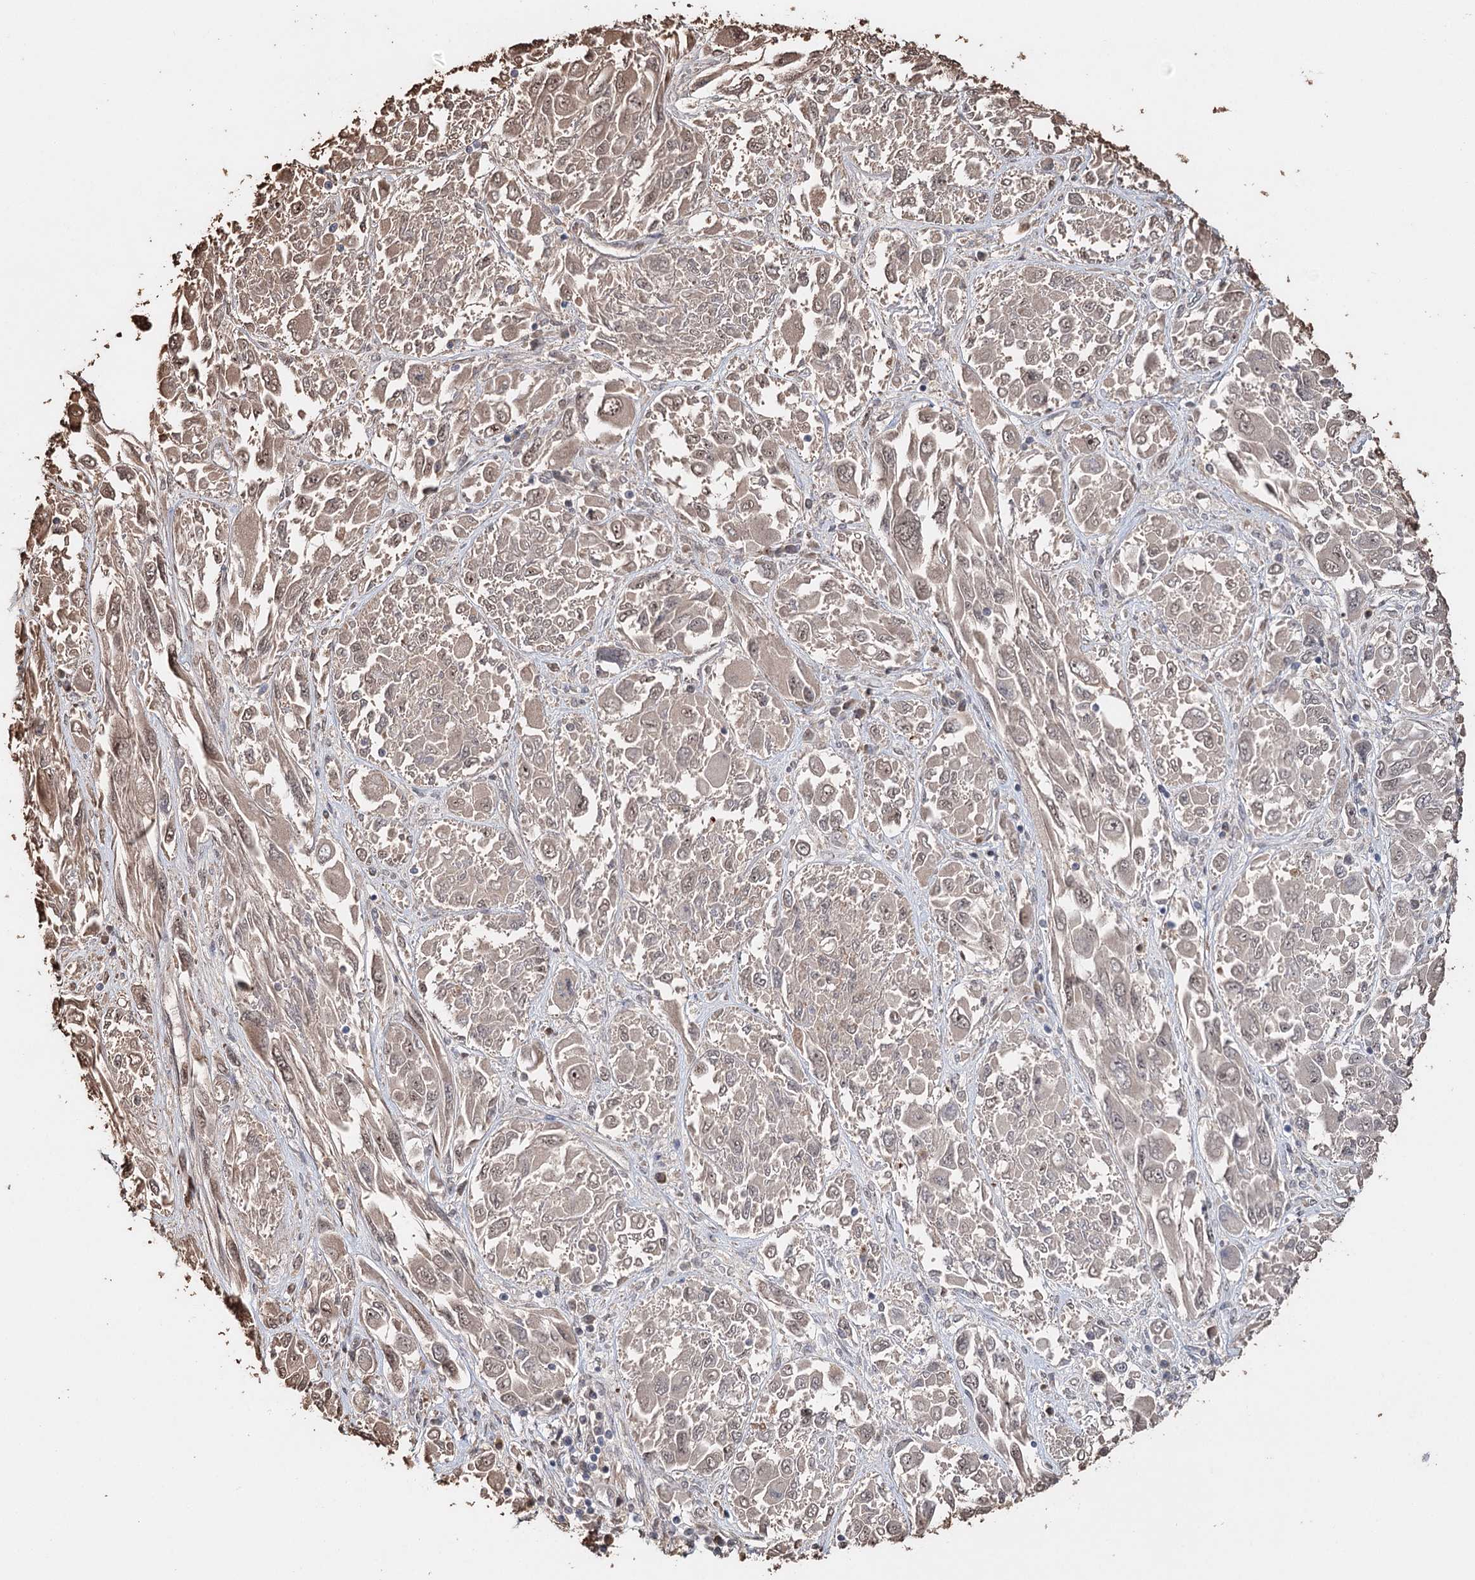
{"staining": {"intensity": "weak", "quantity": ">75%", "location": "cytoplasmic/membranous,nuclear"}, "tissue": "melanoma", "cell_type": "Tumor cells", "image_type": "cancer", "snomed": [{"axis": "morphology", "description": "Malignant melanoma, NOS"}, {"axis": "topography", "description": "Skin"}], "caption": "Tumor cells demonstrate weak cytoplasmic/membranous and nuclear staining in about >75% of cells in malignant melanoma. The staining was performed using DAB (3,3'-diaminobenzidine) to visualize the protein expression in brown, while the nuclei were stained in blue with hematoxylin (Magnification: 20x).", "gene": "SYVN1", "patient": {"sex": "female", "age": 91}}